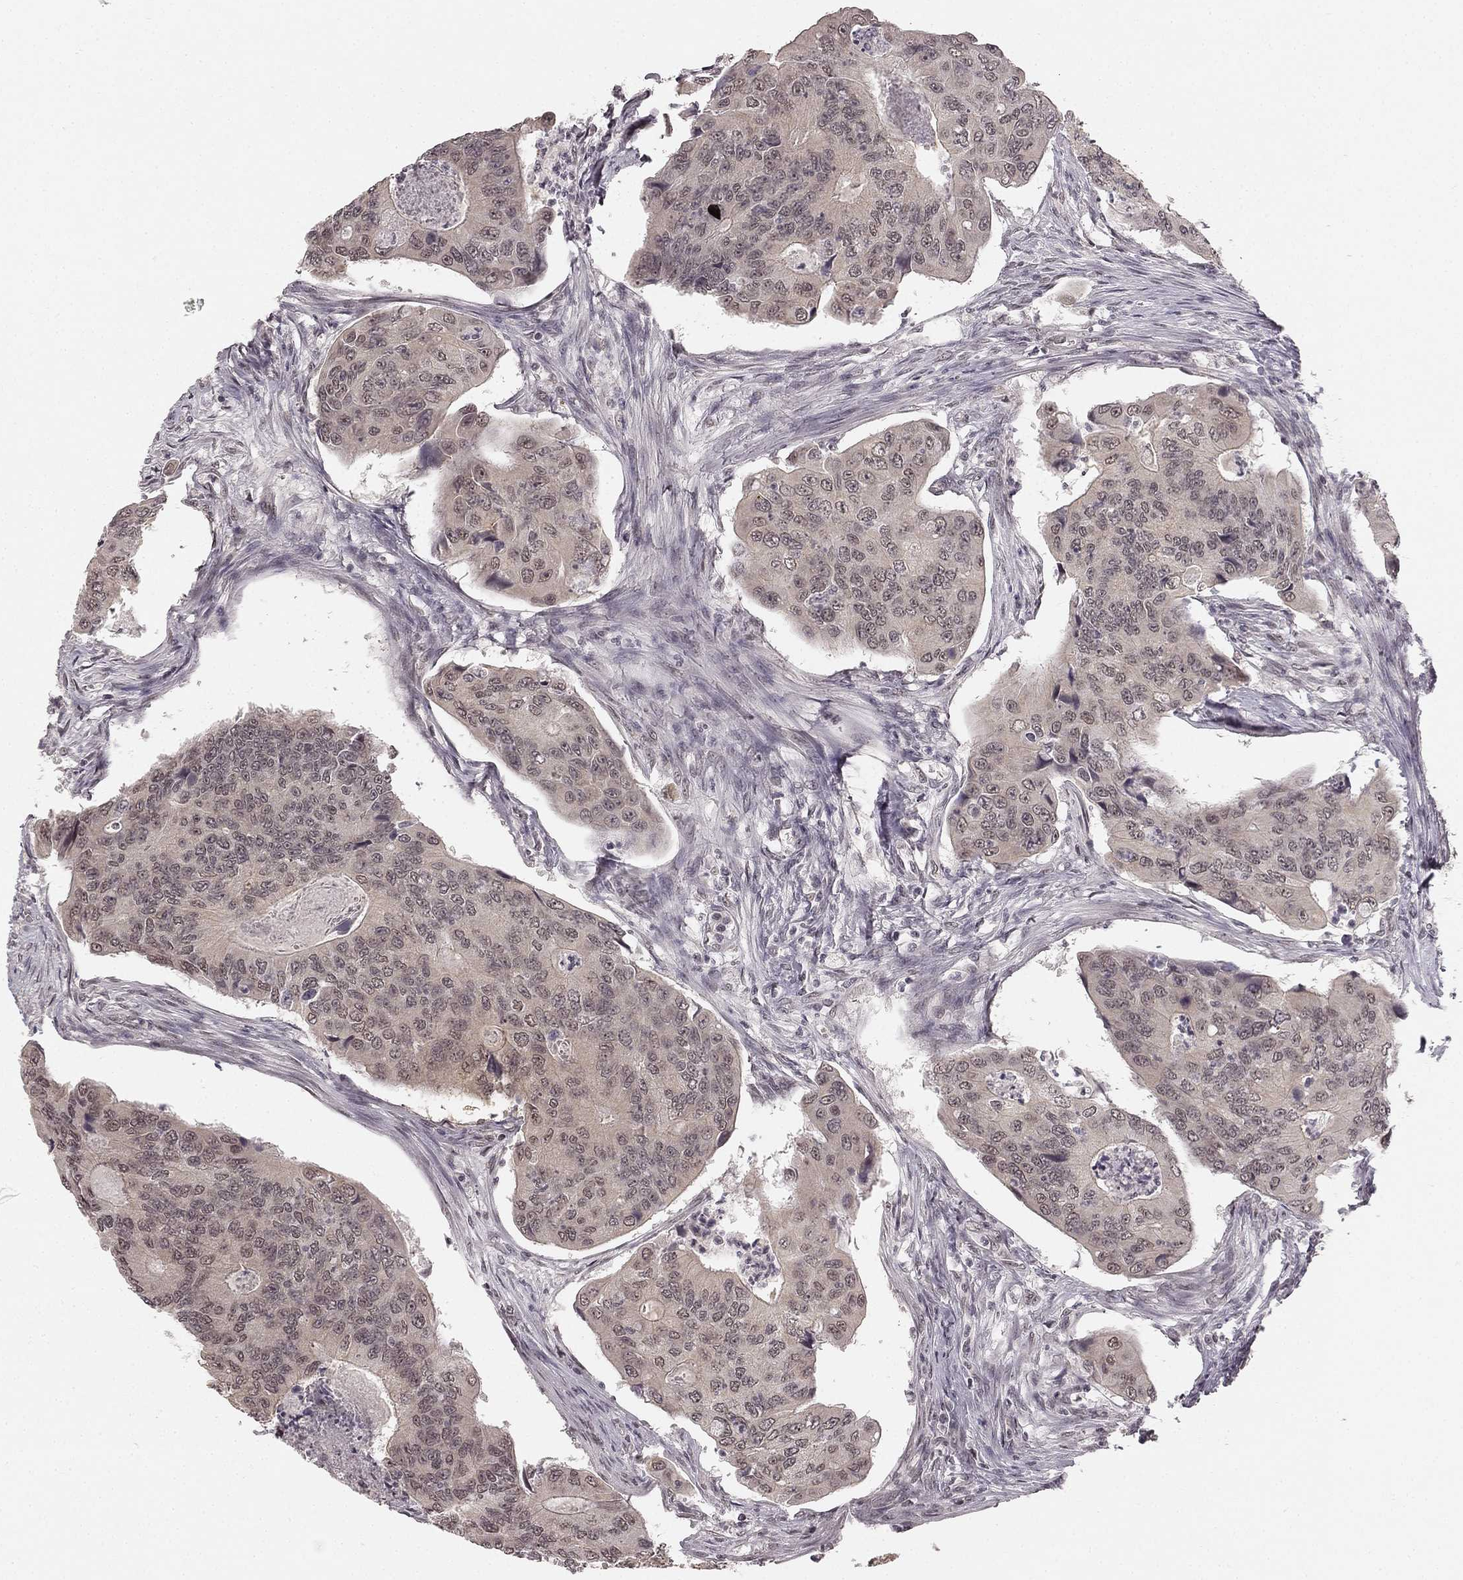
{"staining": {"intensity": "weak", "quantity": "<25%", "location": "cytoplasmic/membranous"}, "tissue": "colorectal cancer", "cell_type": "Tumor cells", "image_type": "cancer", "snomed": [{"axis": "morphology", "description": "Adenocarcinoma, NOS"}, {"axis": "topography", "description": "Colon"}], "caption": "Adenocarcinoma (colorectal) was stained to show a protein in brown. There is no significant staining in tumor cells.", "gene": "HCN4", "patient": {"sex": "female", "age": 67}}